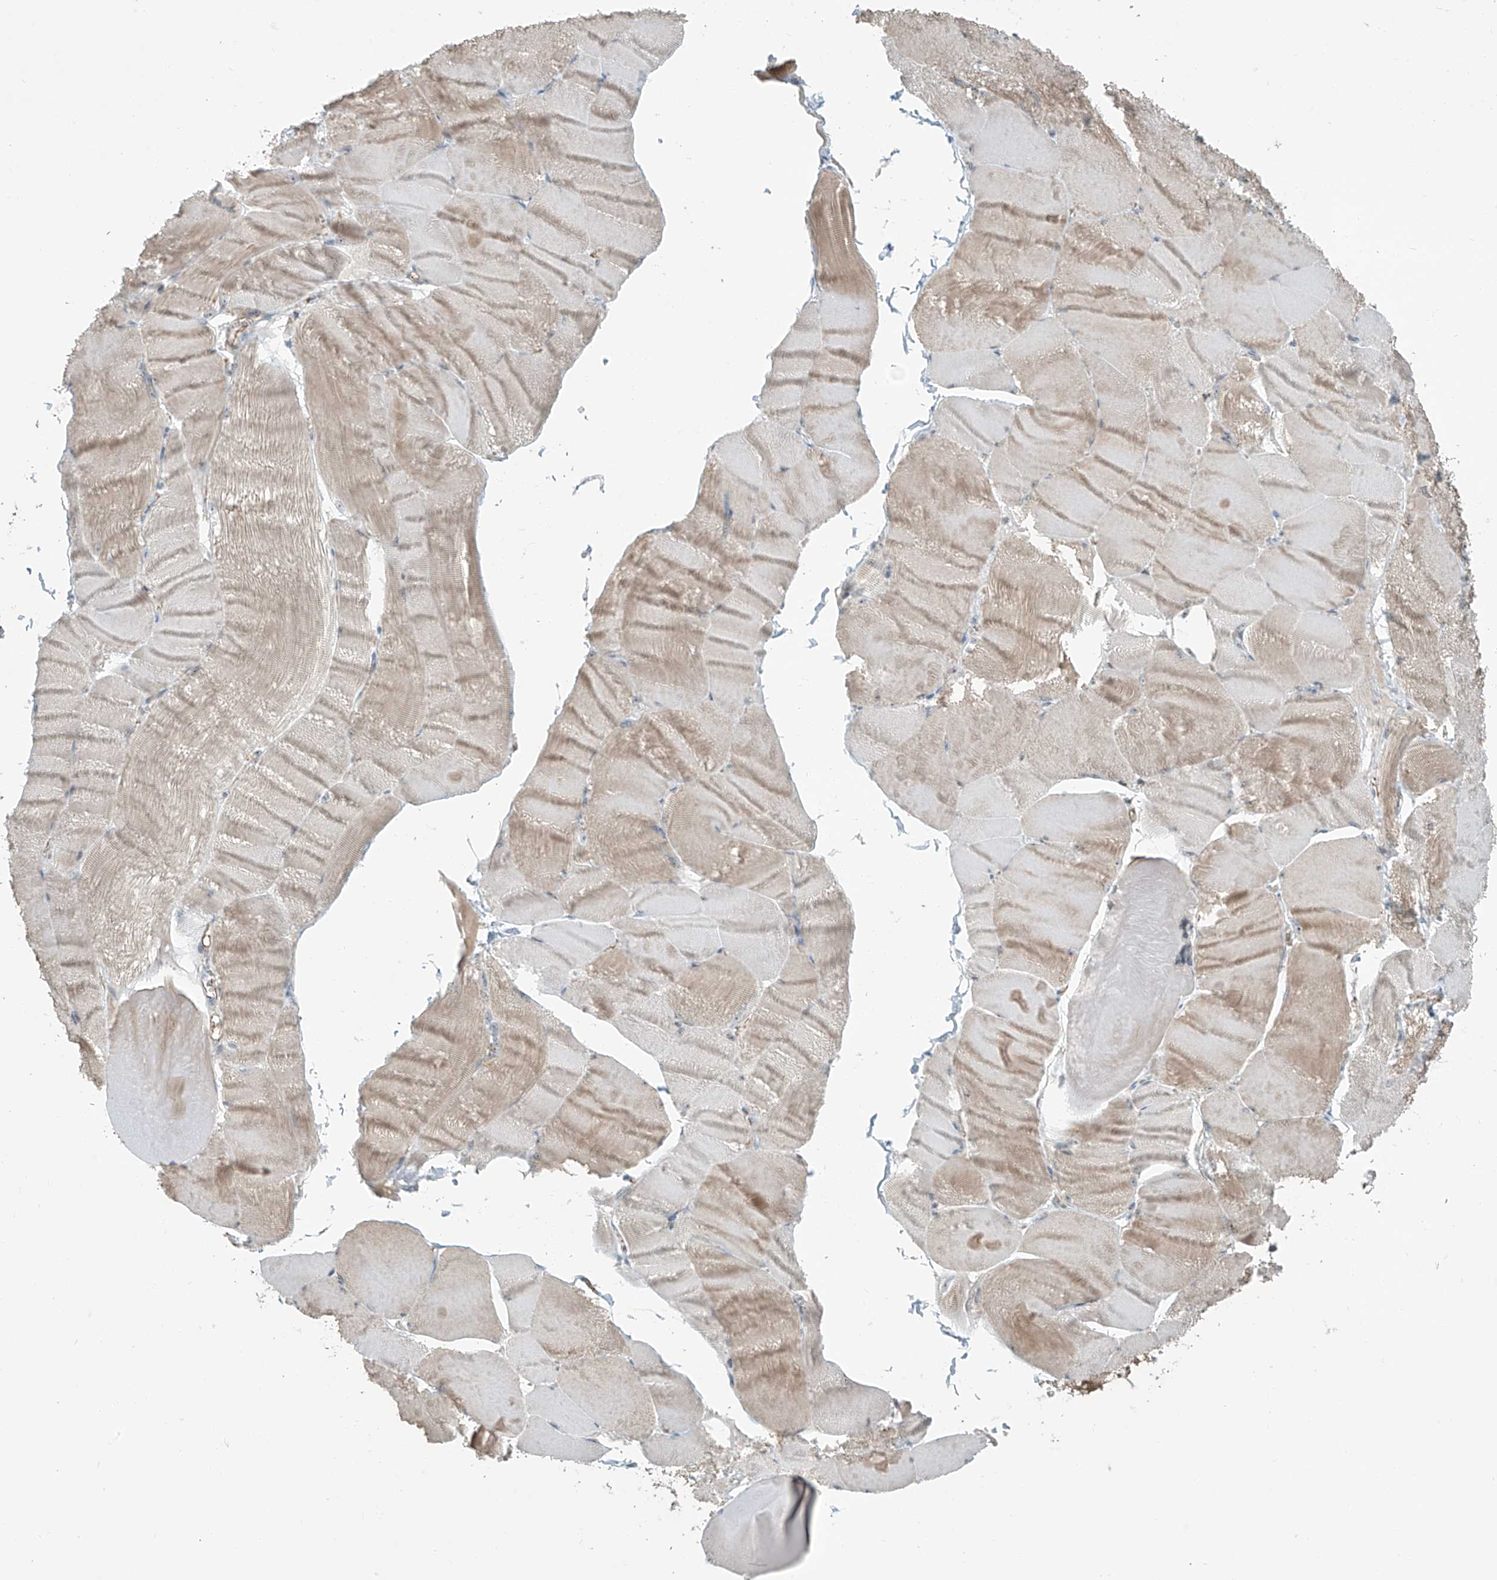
{"staining": {"intensity": "weak", "quantity": ">75%", "location": "cytoplasmic/membranous"}, "tissue": "skeletal muscle", "cell_type": "Myocytes", "image_type": "normal", "snomed": [{"axis": "morphology", "description": "Normal tissue, NOS"}, {"axis": "morphology", "description": "Basal cell carcinoma"}, {"axis": "topography", "description": "Skeletal muscle"}], "caption": "Weak cytoplasmic/membranous expression for a protein is appreciated in about >75% of myocytes of unremarkable skeletal muscle using immunohistochemistry.", "gene": "ZNF16", "patient": {"sex": "female", "age": 64}}